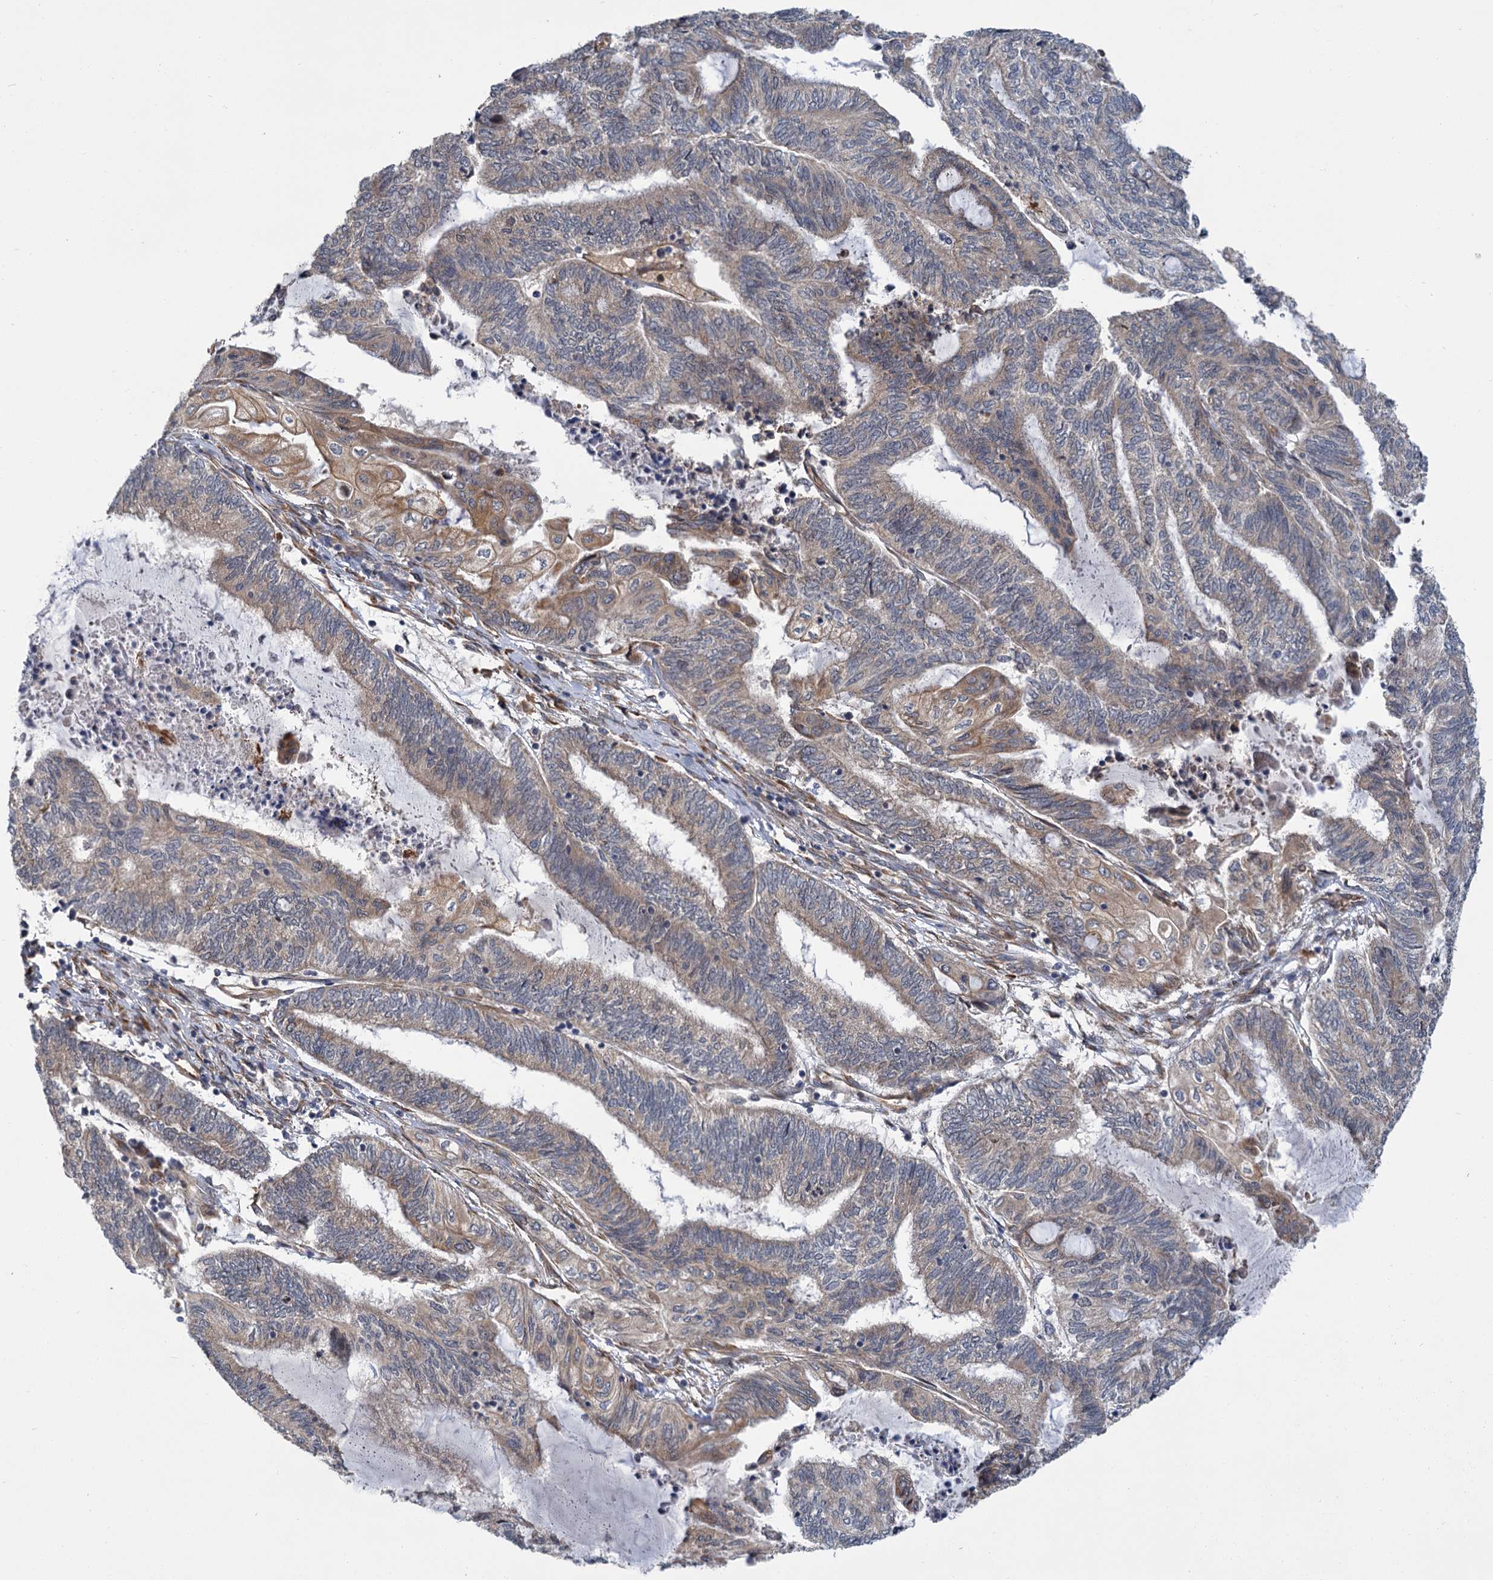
{"staining": {"intensity": "weak", "quantity": "25%-75%", "location": "cytoplasmic/membranous"}, "tissue": "endometrial cancer", "cell_type": "Tumor cells", "image_type": "cancer", "snomed": [{"axis": "morphology", "description": "Adenocarcinoma, NOS"}, {"axis": "topography", "description": "Uterus"}, {"axis": "topography", "description": "Endometrium"}], "caption": "A brown stain highlights weak cytoplasmic/membranous expression of a protein in human endometrial cancer (adenocarcinoma) tumor cells.", "gene": "APBA2", "patient": {"sex": "female", "age": 70}}